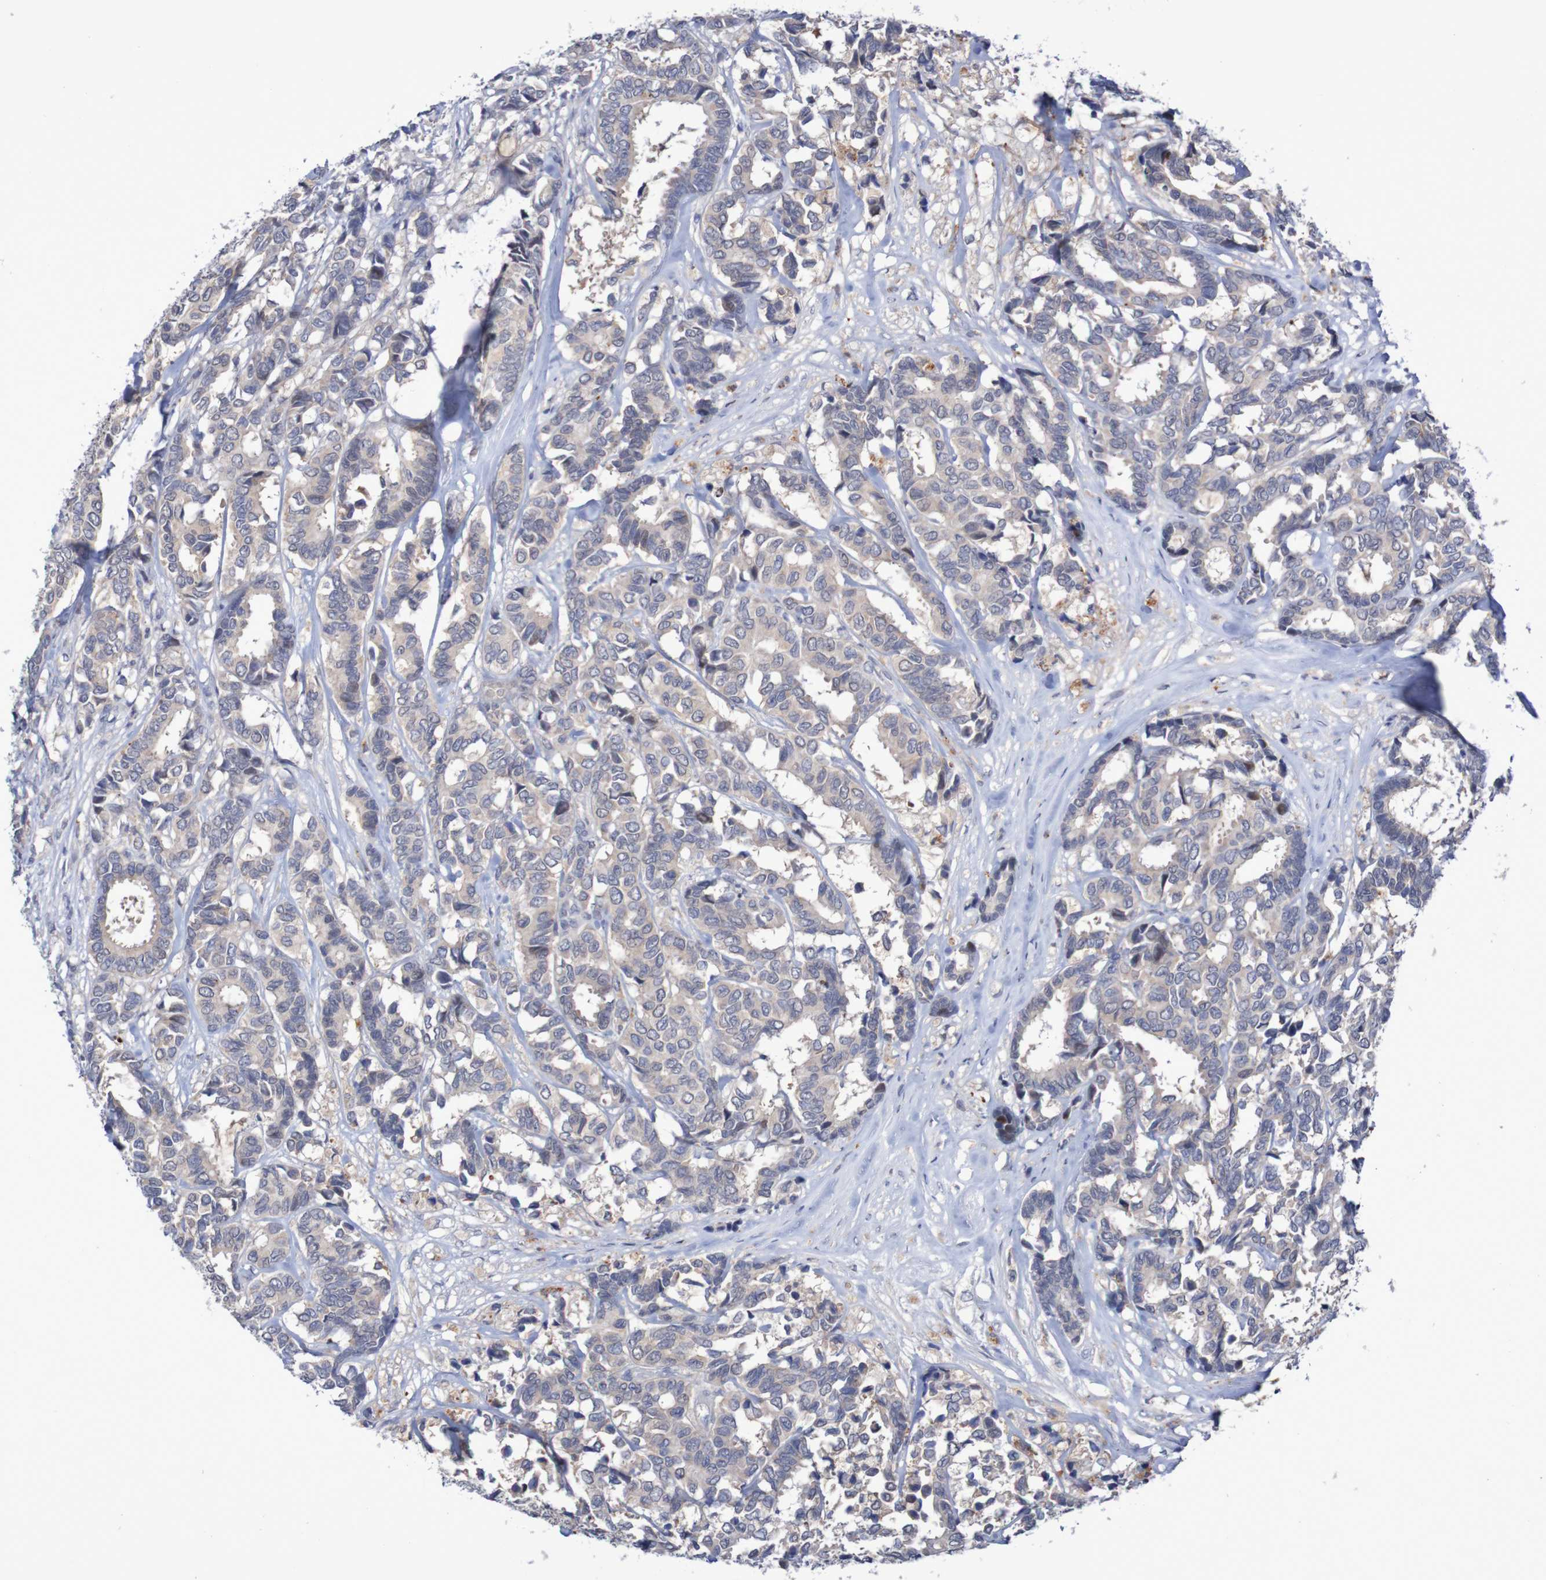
{"staining": {"intensity": "negative", "quantity": "none", "location": "none"}, "tissue": "breast cancer", "cell_type": "Tumor cells", "image_type": "cancer", "snomed": [{"axis": "morphology", "description": "Duct carcinoma"}, {"axis": "topography", "description": "Breast"}], "caption": "An immunohistochemistry photomicrograph of breast cancer is shown. There is no staining in tumor cells of breast cancer.", "gene": "FBP2", "patient": {"sex": "female", "age": 87}}